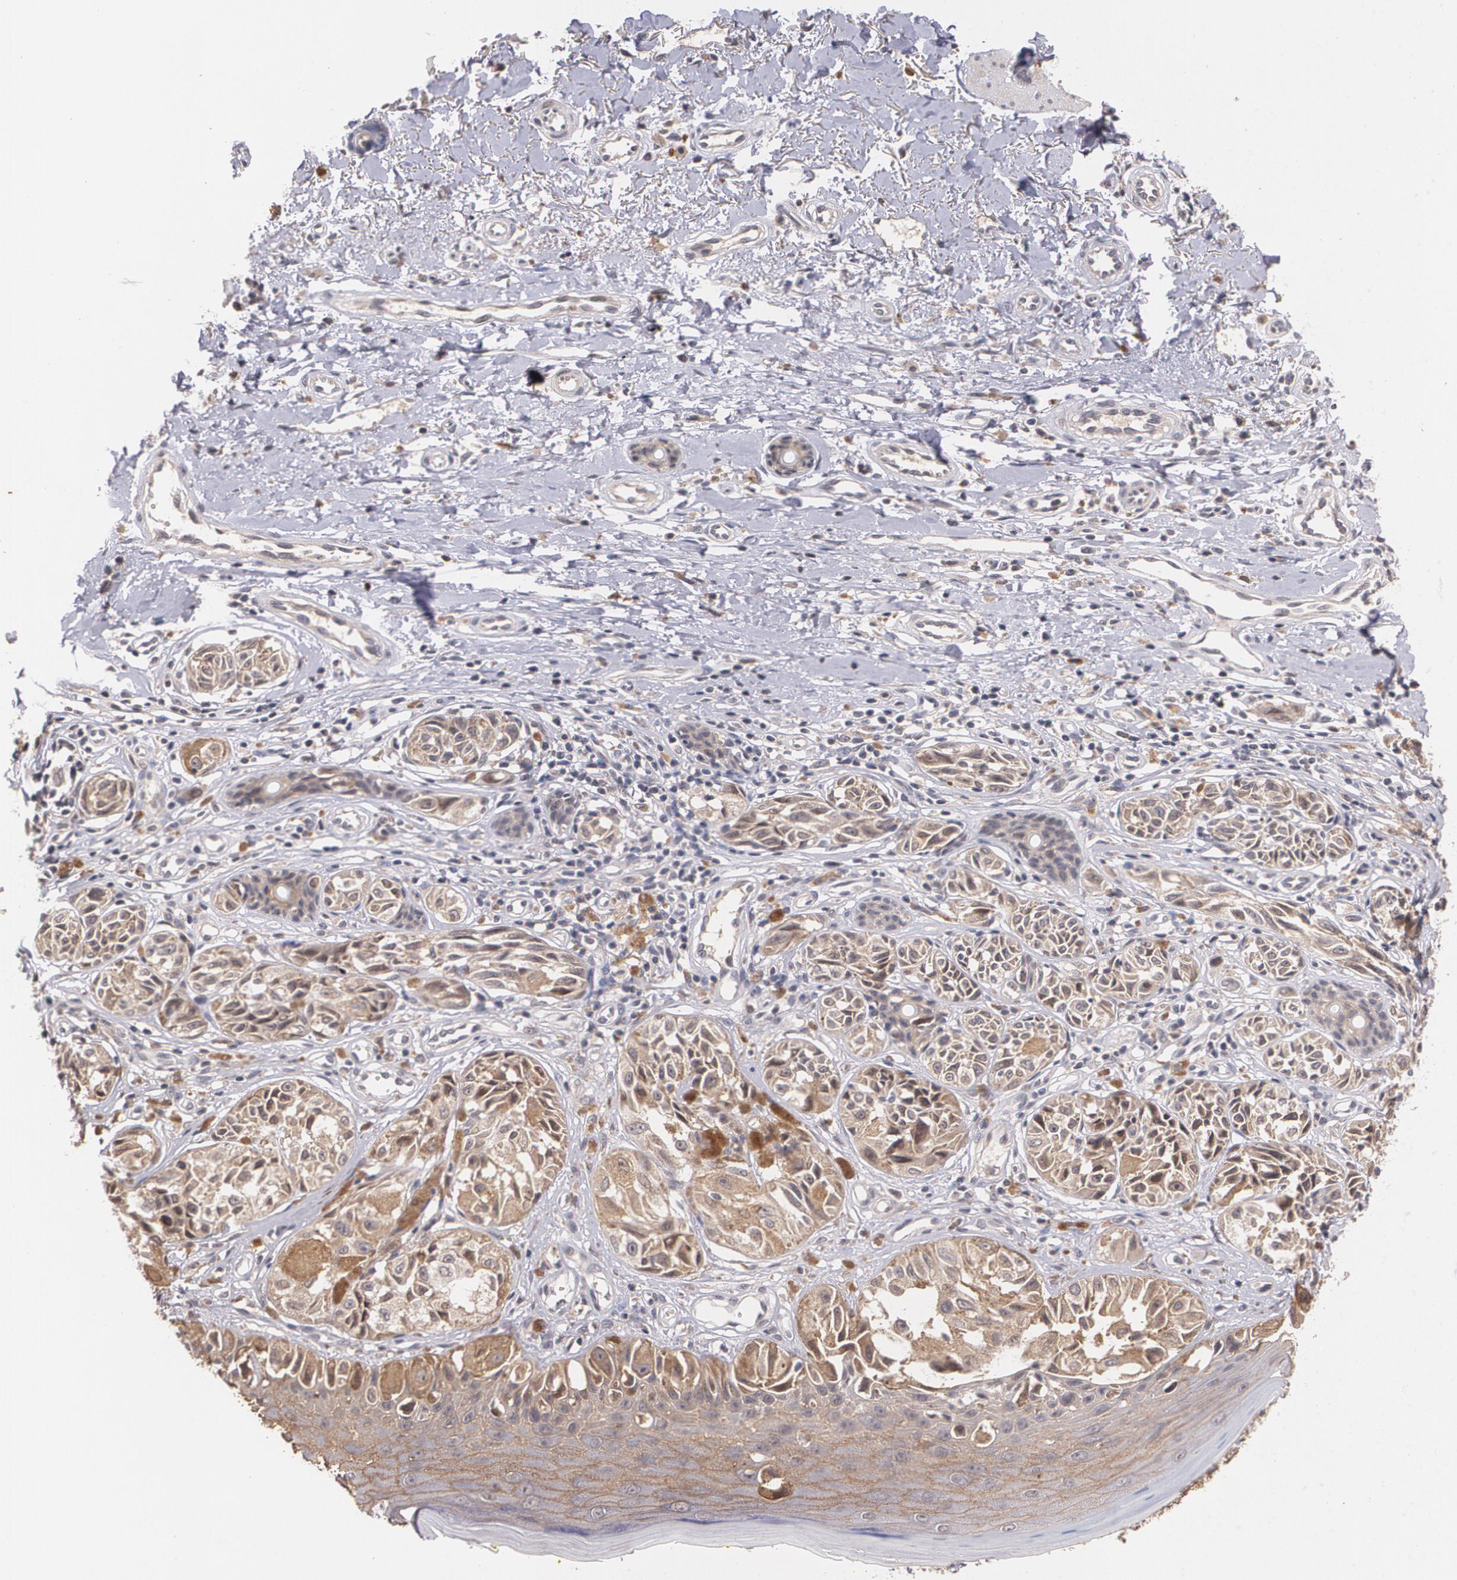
{"staining": {"intensity": "moderate", "quantity": ">75%", "location": "cytoplasmic/membranous"}, "tissue": "melanoma", "cell_type": "Tumor cells", "image_type": "cancer", "snomed": [{"axis": "morphology", "description": "Malignant melanoma, NOS"}, {"axis": "topography", "description": "Skin"}], "caption": "Immunohistochemistry (IHC) of human melanoma shows medium levels of moderate cytoplasmic/membranous staining in approximately >75% of tumor cells.", "gene": "IFNGR2", "patient": {"sex": "male", "age": 67}}